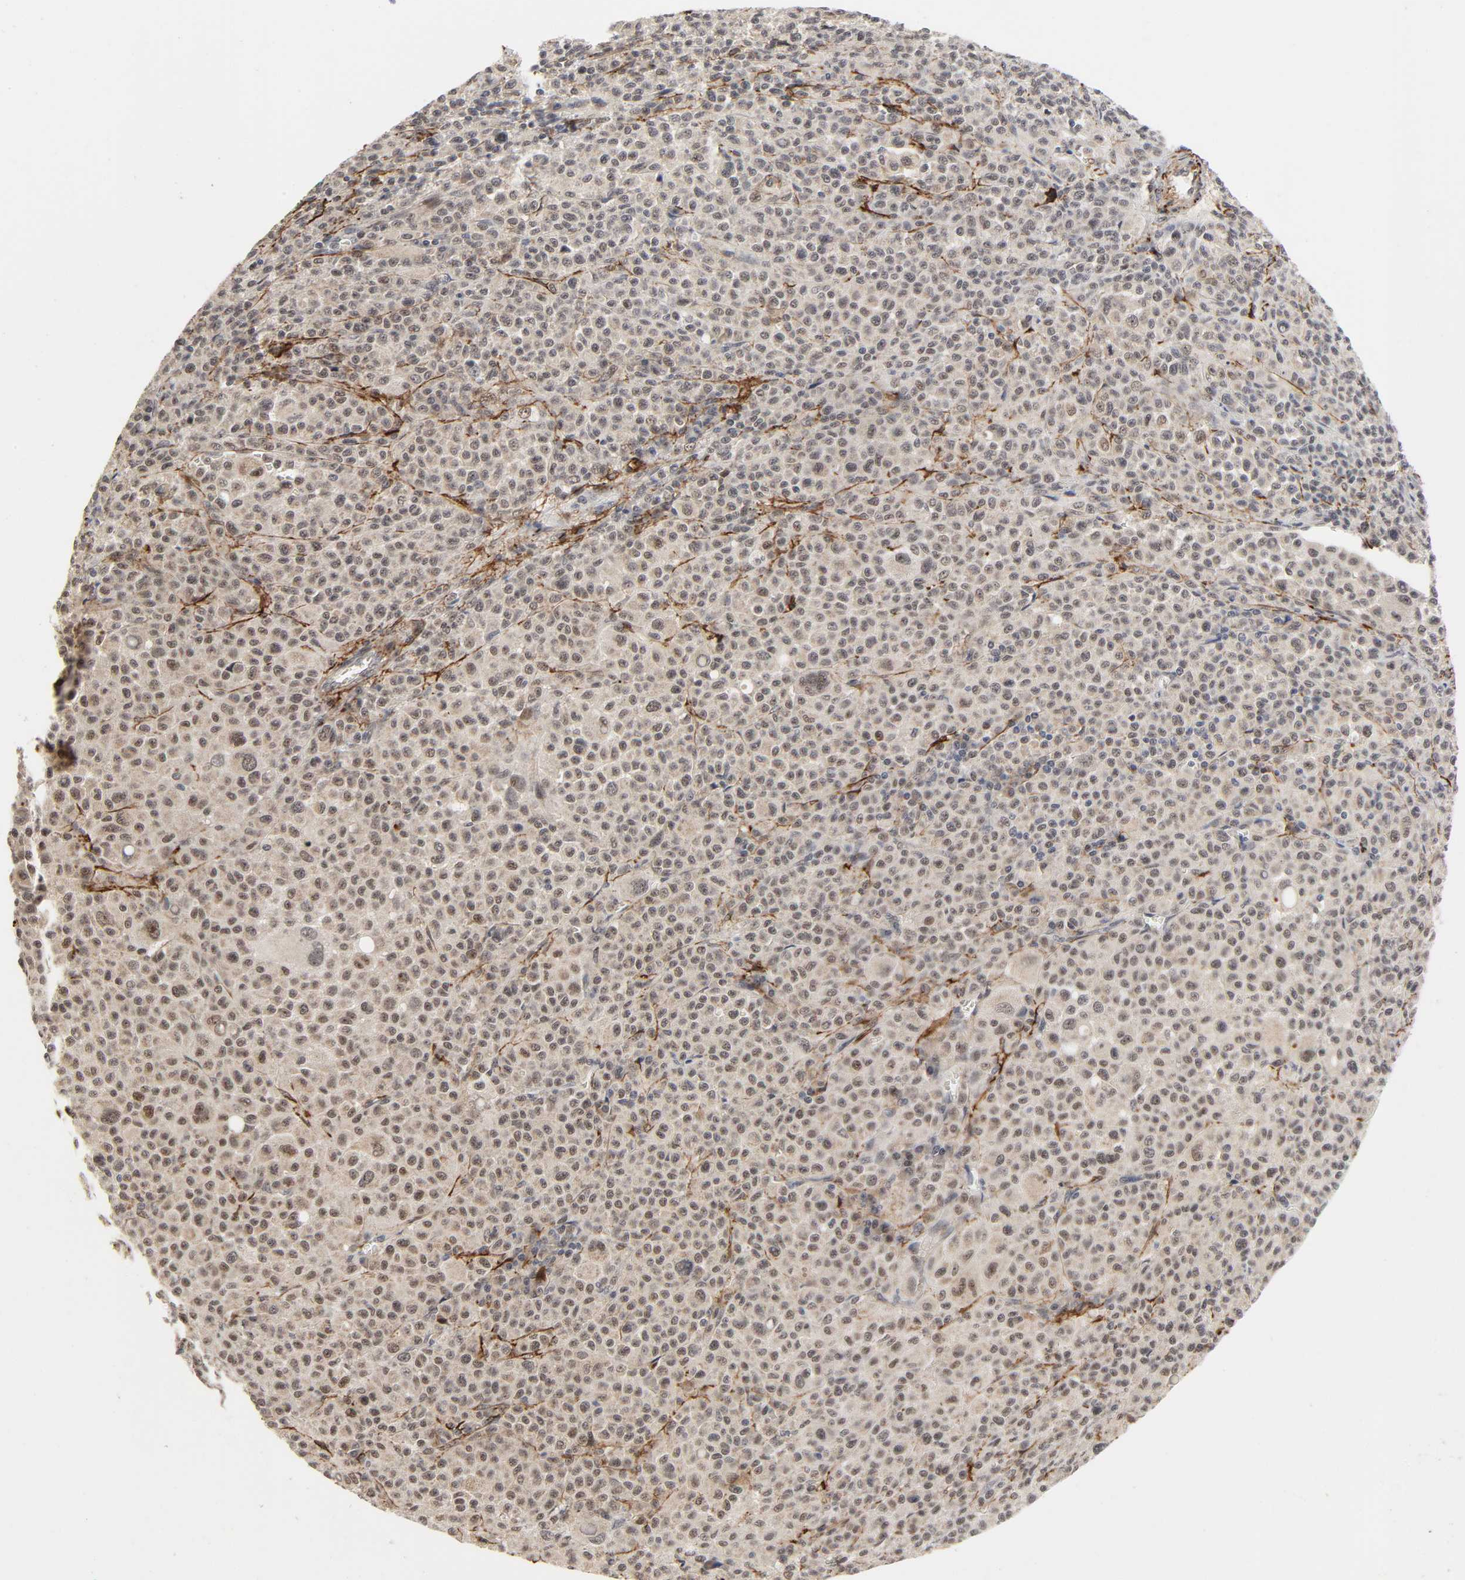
{"staining": {"intensity": "weak", "quantity": ">75%", "location": "nuclear"}, "tissue": "melanoma", "cell_type": "Tumor cells", "image_type": "cancer", "snomed": [{"axis": "morphology", "description": "Malignant melanoma, Metastatic site"}, {"axis": "topography", "description": "Skin"}], "caption": "This is an image of IHC staining of melanoma, which shows weak staining in the nuclear of tumor cells.", "gene": "ZKSCAN8", "patient": {"sex": "female", "age": 74}}